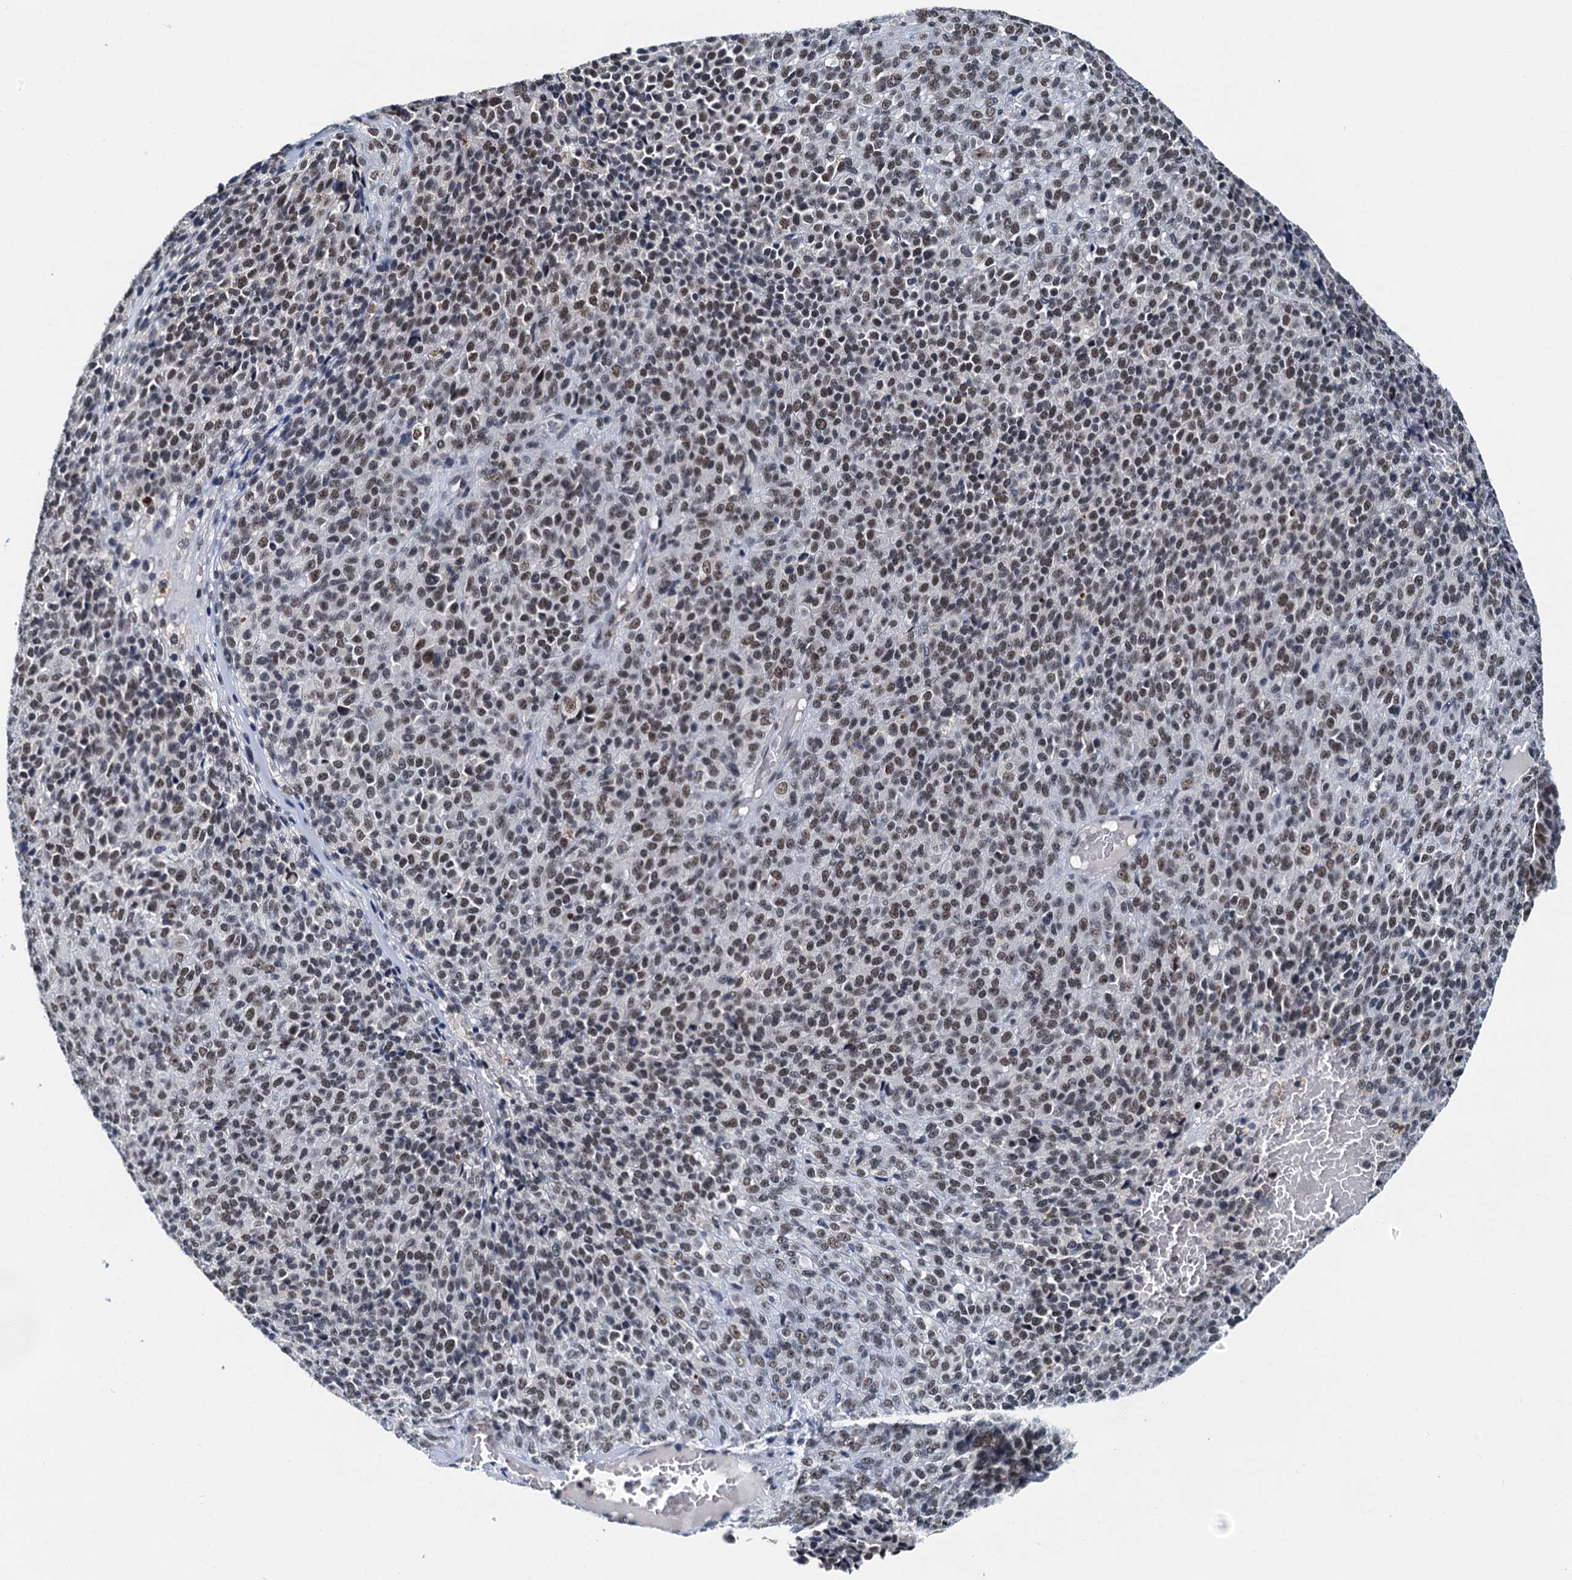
{"staining": {"intensity": "moderate", "quantity": ">75%", "location": "nuclear"}, "tissue": "melanoma", "cell_type": "Tumor cells", "image_type": "cancer", "snomed": [{"axis": "morphology", "description": "Malignant melanoma, Metastatic site"}, {"axis": "topography", "description": "Brain"}], "caption": "Melanoma was stained to show a protein in brown. There is medium levels of moderate nuclear expression in approximately >75% of tumor cells. Using DAB (brown) and hematoxylin (blue) stains, captured at high magnification using brightfield microscopy.", "gene": "SNRPD1", "patient": {"sex": "female", "age": 56}}